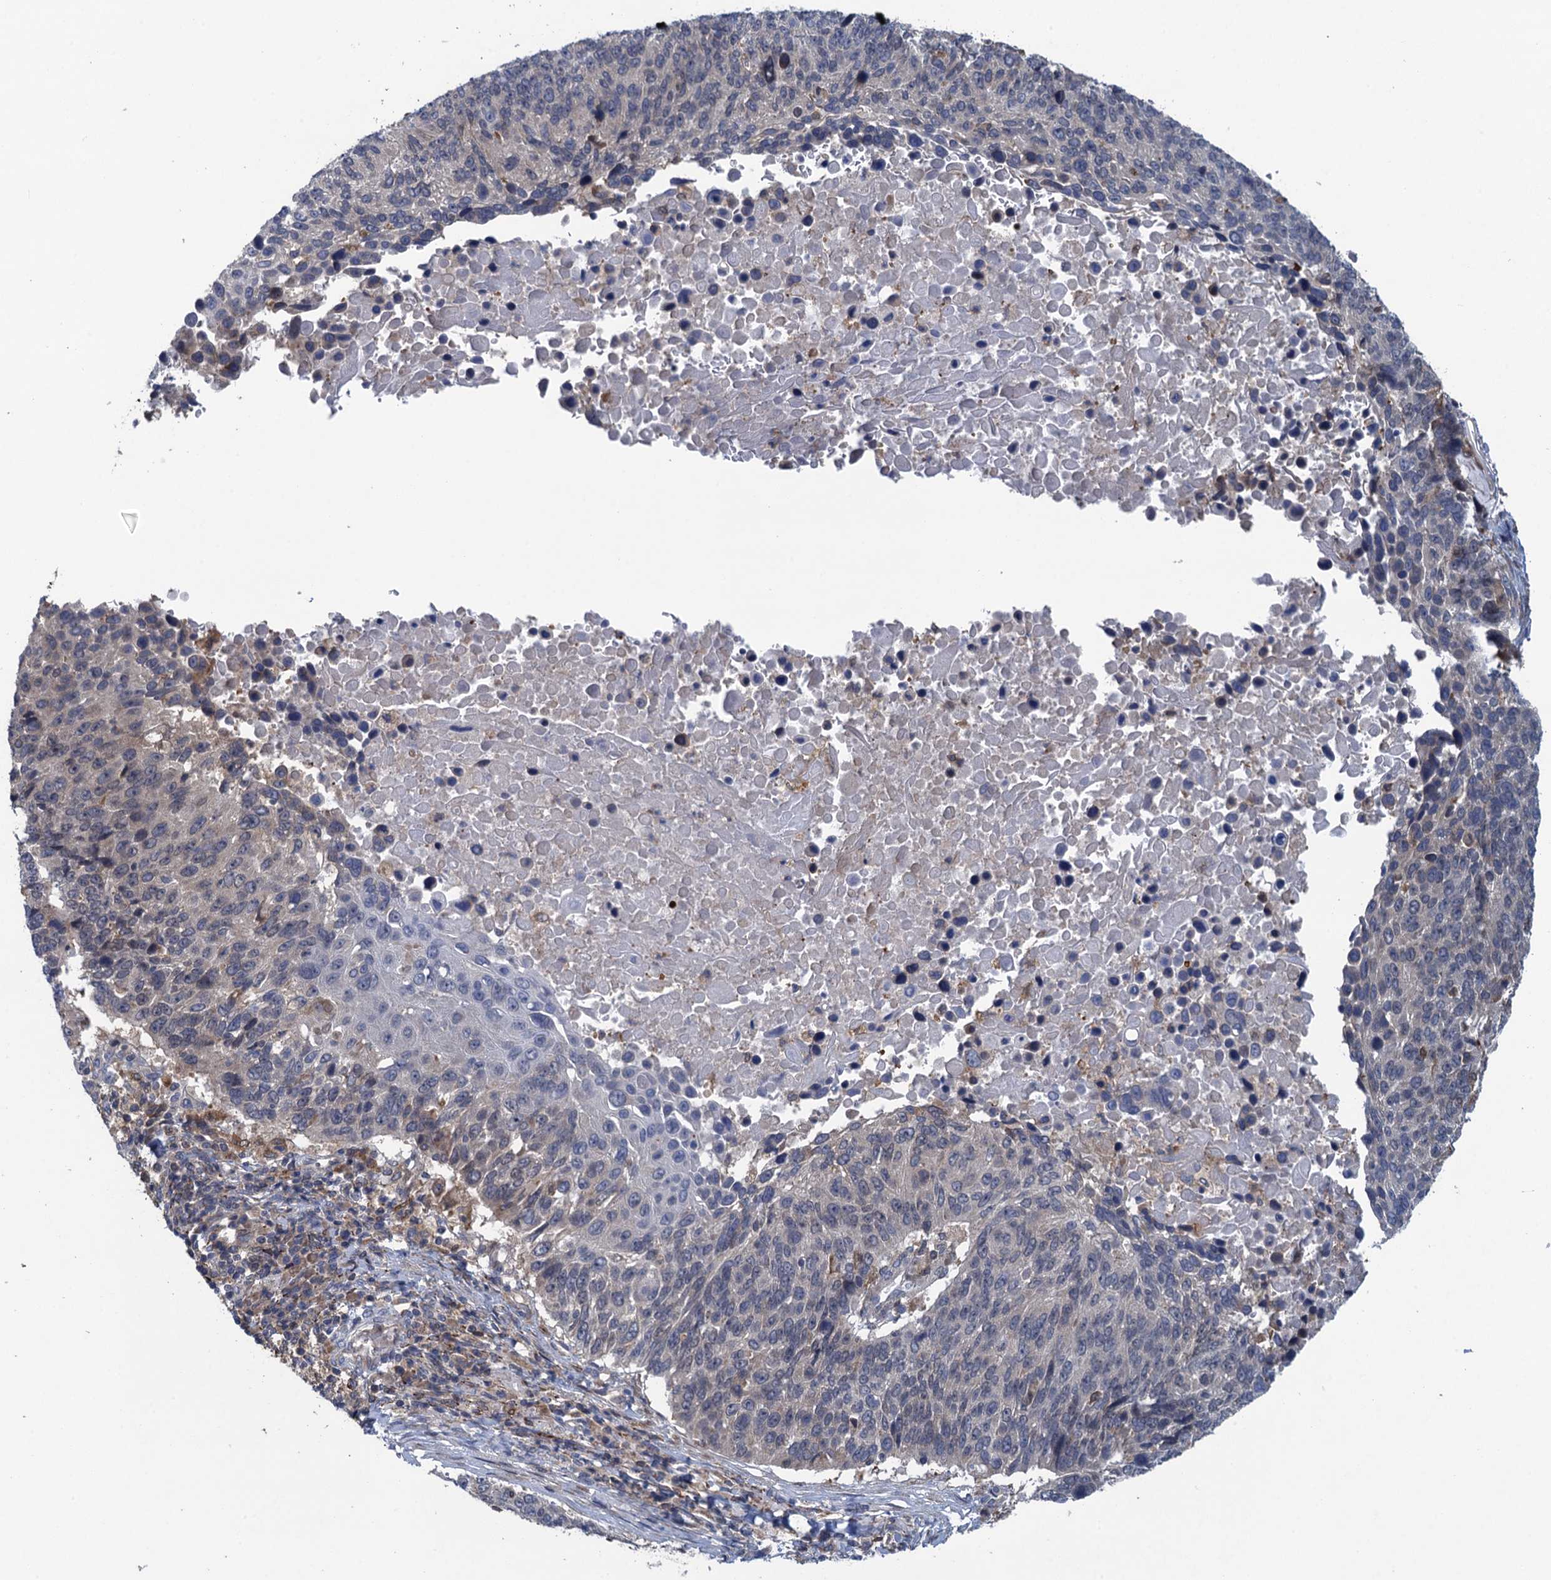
{"staining": {"intensity": "negative", "quantity": "none", "location": "none"}, "tissue": "lung cancer", "cell_type": "Tumor cells", "image_type": "cancer", "snomed": [{"axis": "morphology", "description": "Normal tissue, NOS"}, {"axis": "morphology", "description": "Squamous cell carcinoma, NOS"}, {"axis": "topography", "description": "Lymph node"}, {"axis": "topography", "description": "Lung"}], "caption": "IHC of lung cancer exhibits no expression in tumor cells. The staining was performed using DAB to visualize the protein expression in brown, while the nuclei were stained in blue with hematoxylin (Magnification: 20x).", "gene": "CNTN5", "patient": {"sex": "male", "age": 66}}